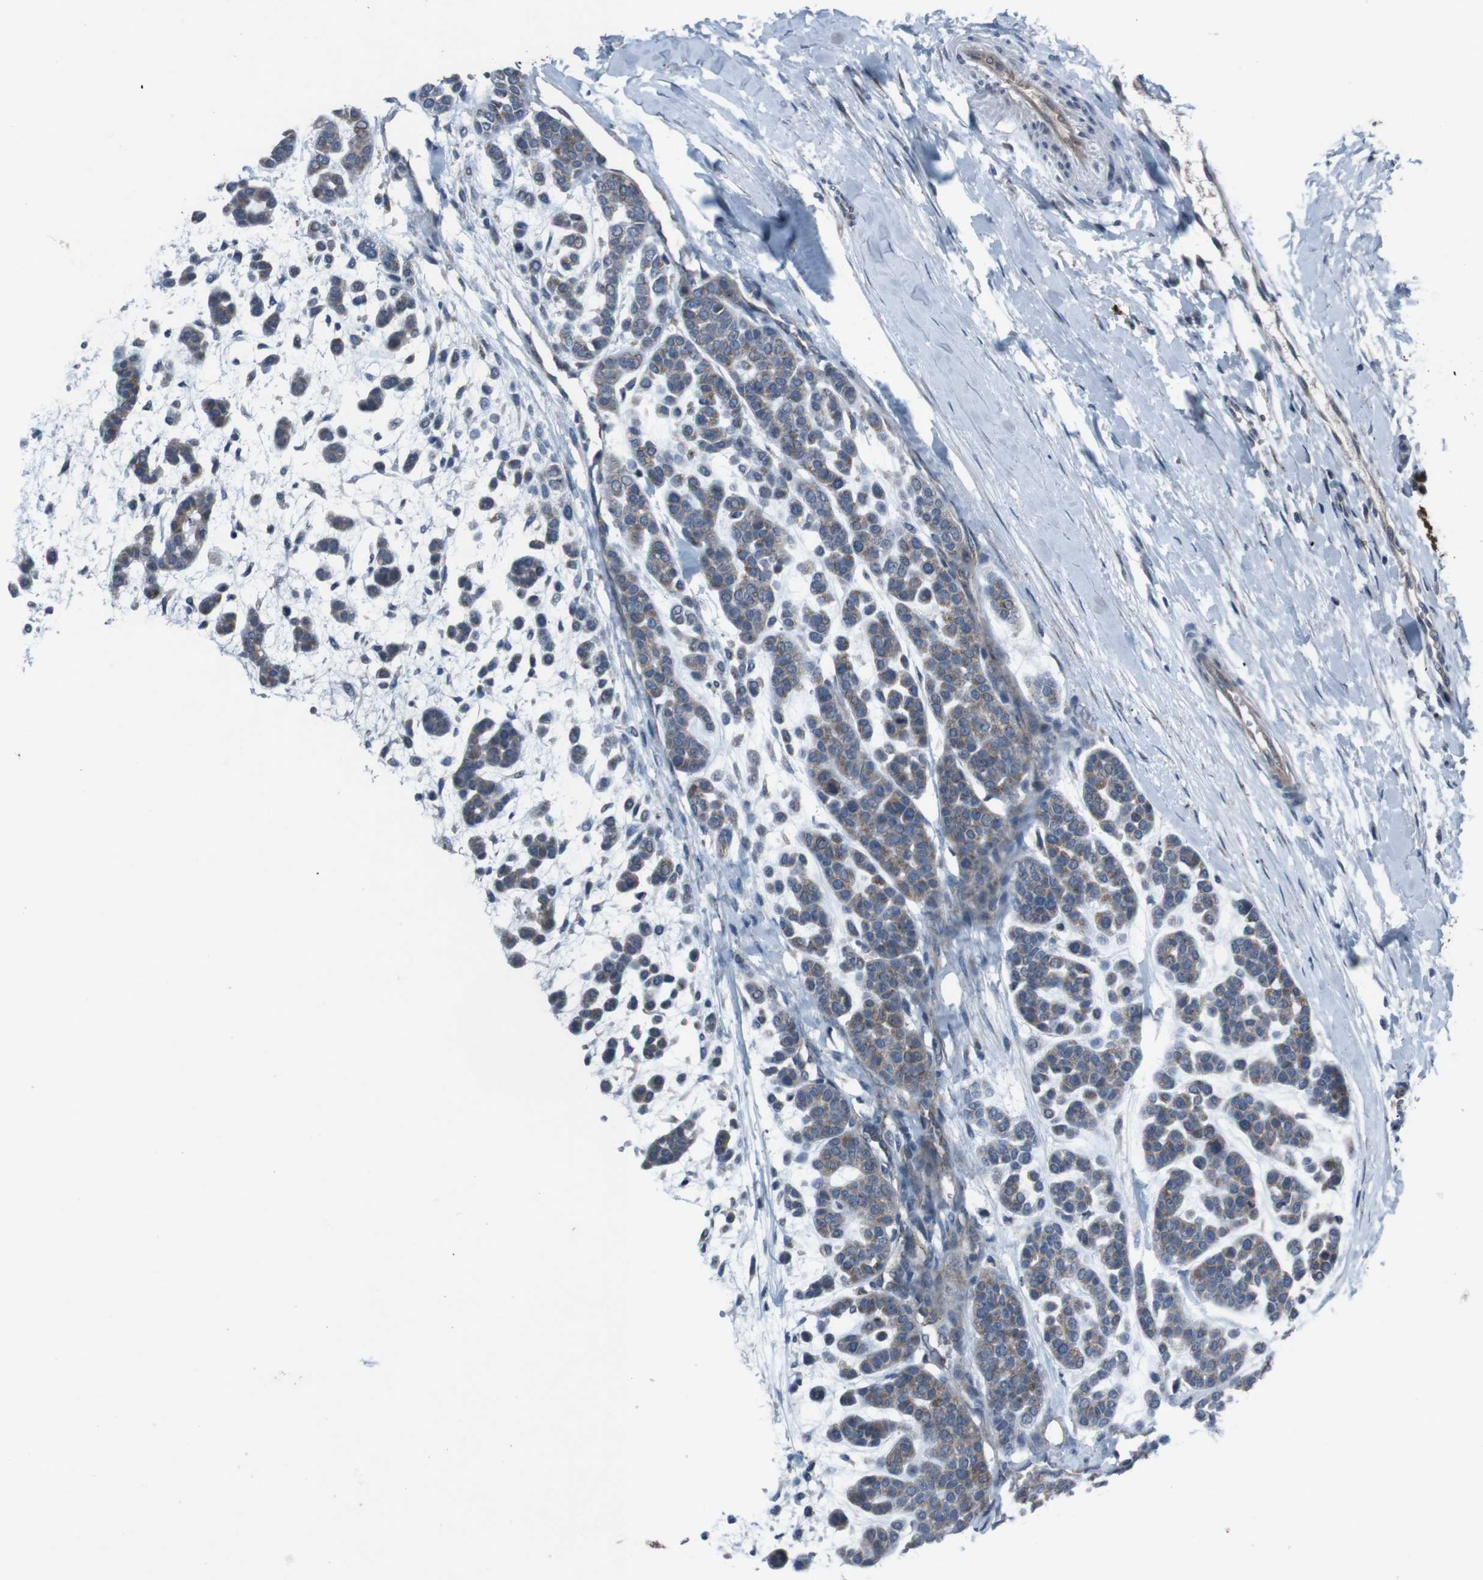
{"staining": {"intensity": "moderate", "quantity": ">75%", "location": "cytoplasmic/membranous"}, "tissue": "head and neck cancer", "cell_type": "Tumor cells", "image_type": "cancer", "snomed": [{"axis": "morphology", "description": "Adenocarcinoma, NOS"}, {"axis": "morphology", "description": "Adenoma, NOS"}, {"axis": "topography", "description": "Head-Neck"}], "caption": "Protein staining exhibits moderate cytoplasmic/membranous staining in about >75% of tumor cells in head and neck adenoma. (IHC, brightfield microscopy, high magnification).", "gene": "EFNA5", "patient": {"sex": "female", "age": 55}}